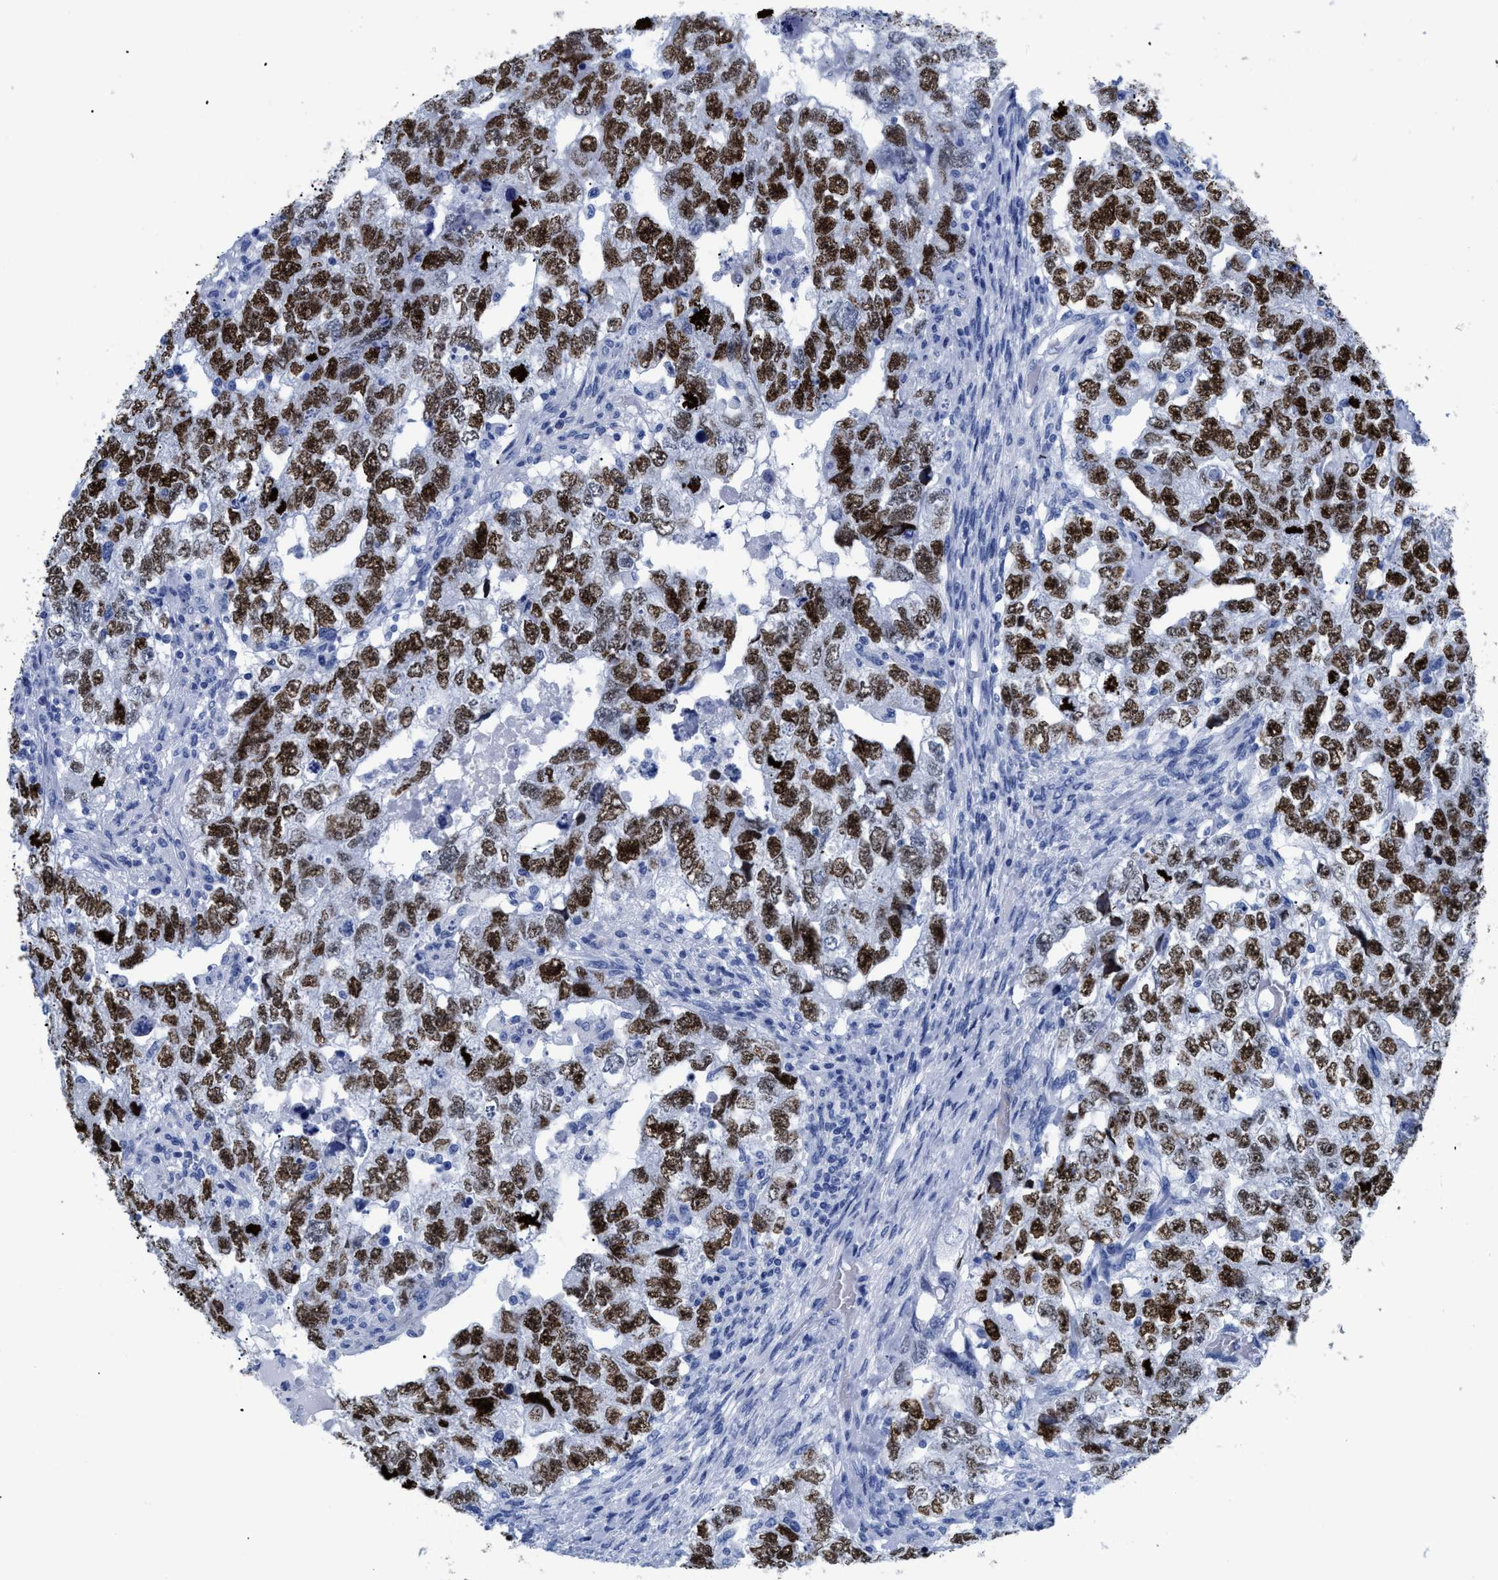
{"staining": {"intensity": "strong", "quantity": ">75%", "location": "nuclear"}, "tissue": "testis cancer", "cell_type": "Tumor cells", "image_type": "cancer", "snomed": [{"axis": "morphology", "description": "Carcinoma, Embryonal, NOS"}, {"axis": "topography", "description": "Testis"}], "caption": "DAB (3,3'-diaminobenzidine) immunohistochemical staining of human testis cancer exhibits strong nuclear protein expression in approximately >75% of tumor cells.", "gene": "DUSP26", "patient": {"sex": "male", "age": 36}}